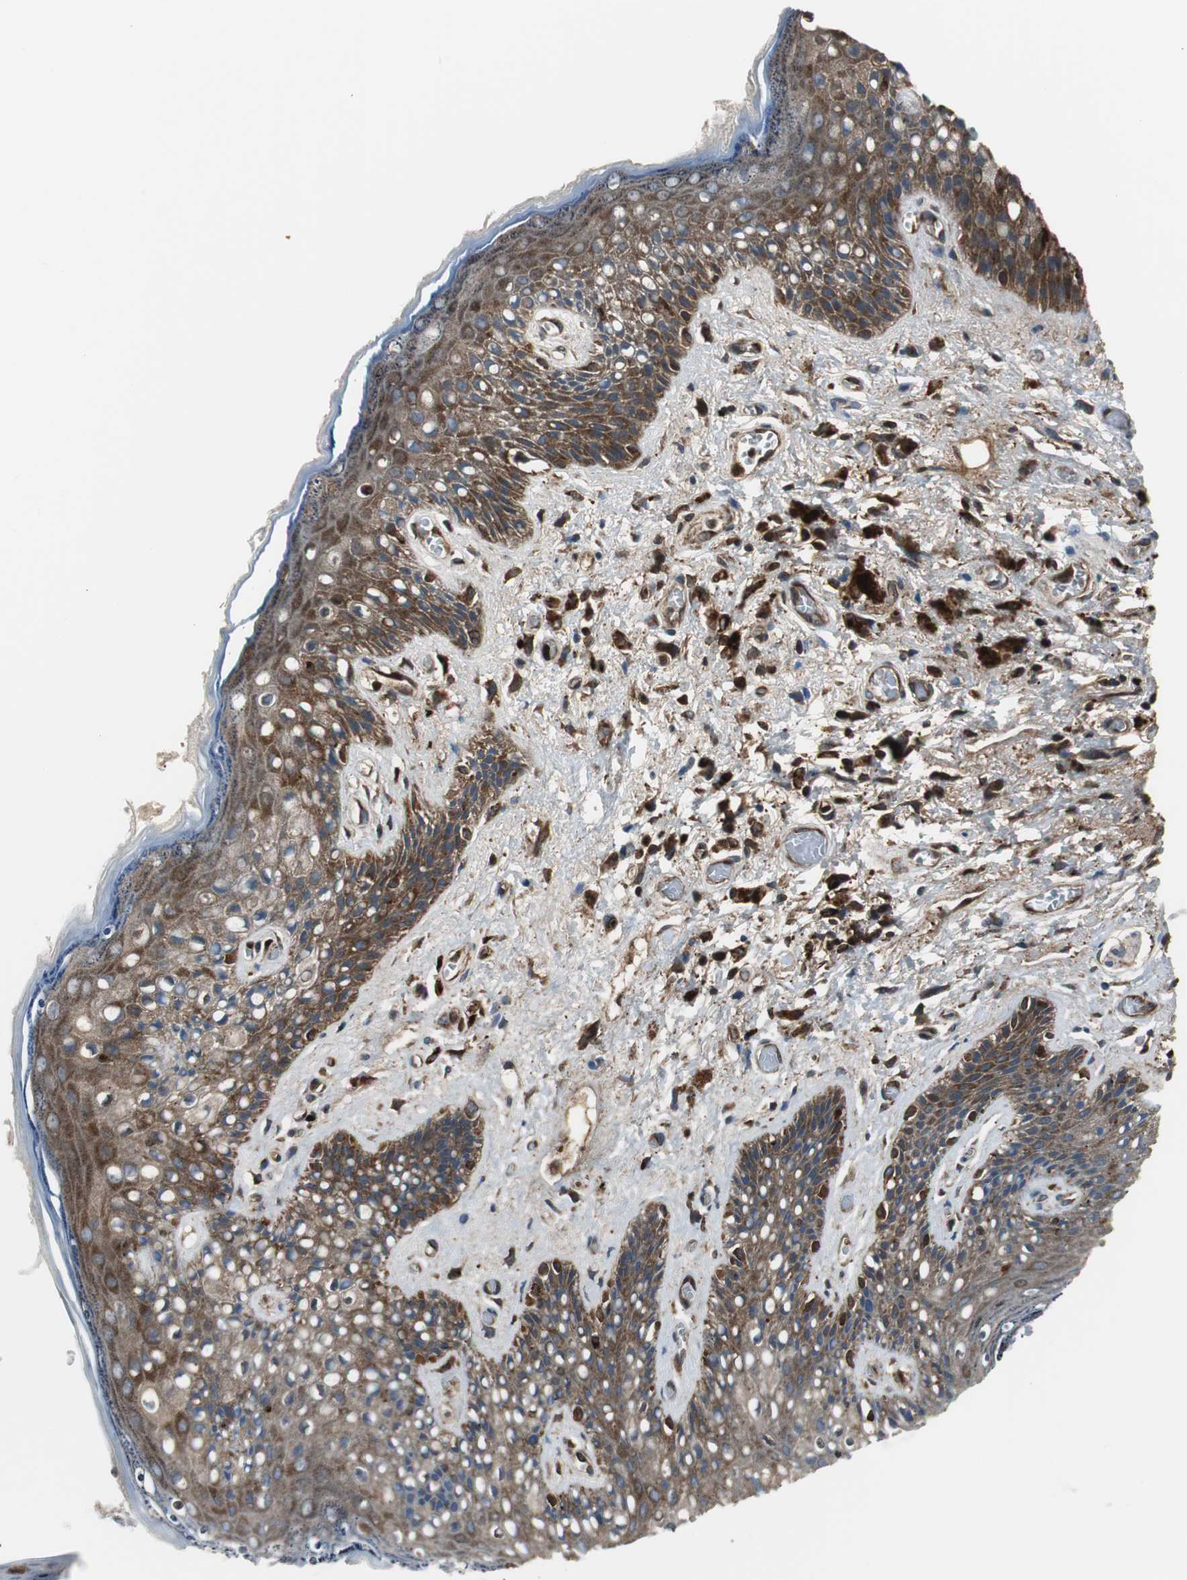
{"staining": {"intensity": "moderate", "quantity": ">75%", "location": "cytoplasmic/membranous"}, "tissue": "skin", "cell_type": "Epidermal cells", "image_type": "normal", "snomed": [{"axis": "morphology", "description": "Normal tissue, NOS"}, {"axis": "topography", "description": "Anal"}], "caption": "Immunohistochemical staining of normal human skin exhibits medium levels of moderate cytoplasmic/membranous expression in approximately >75% of epidermal cells. (Stains: DAB in brown, nuclei in blue, Microscopy: brightfield microscopy at high magnification).", "gene": "RELA", "patient": {"sex": "female", "age": 46}}